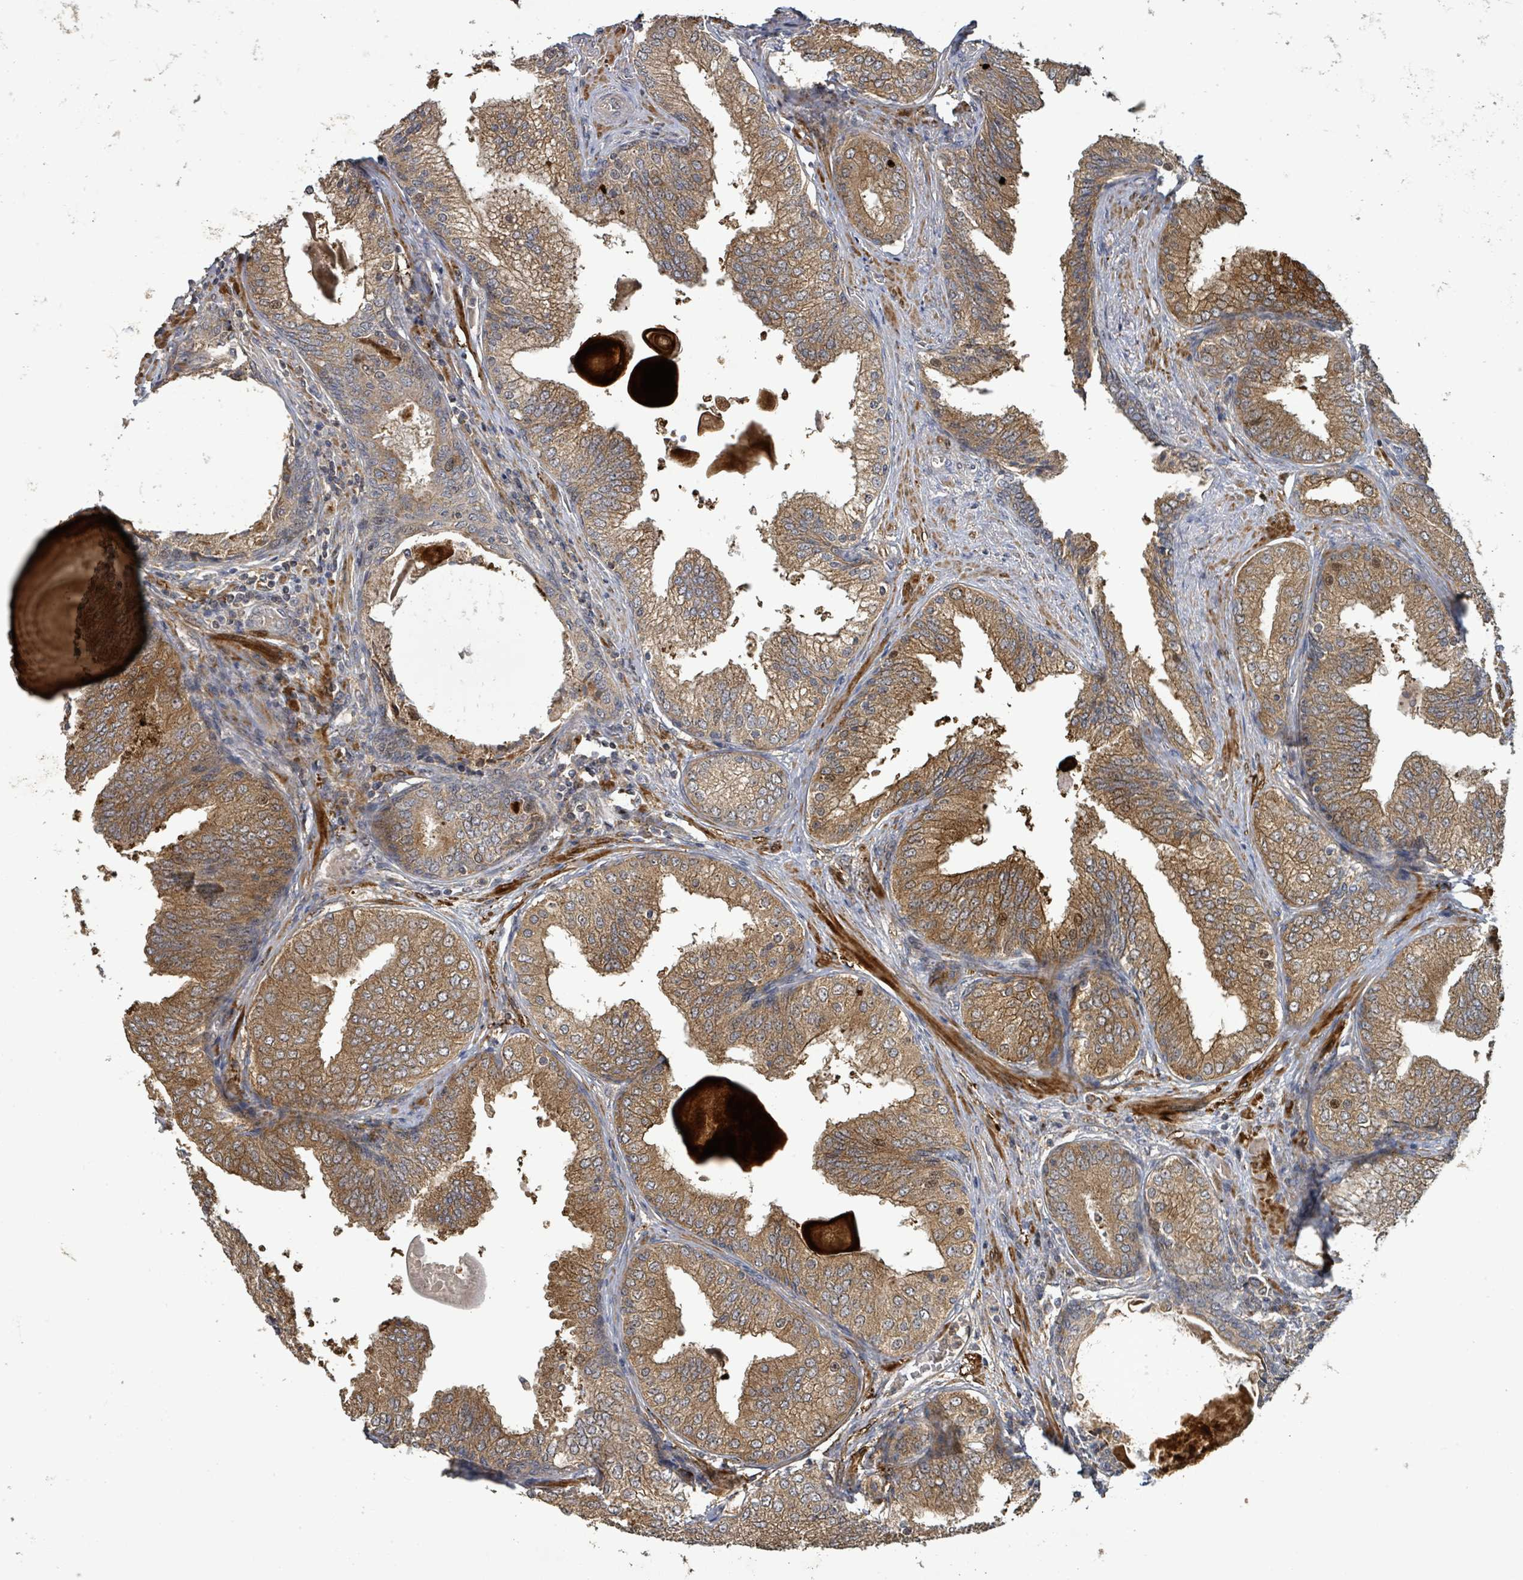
{"staining": {"intensity": "moderate", "quantity": ">75%", "location": "cytoplasmic/membranous"}, "tissue": "prostate cancer", "cell_type": "Tumor cells", "image_type": "cancer", "snomed": [{"axis": "morphology", "description": "Adenocarcinoma, High grade"}, {"axis": "topography", "description": "Prostate"}], "caption": "A histopathology image showing moderate cytoplasmic/membranous positivity in approximately >75% of tumor cells in adenocarcinoma (high-grade) (prostate), as visualized by brown immunohistochemical staining.", "gene": "STARD4", "patient": {"sex": "male", "age": 63}}